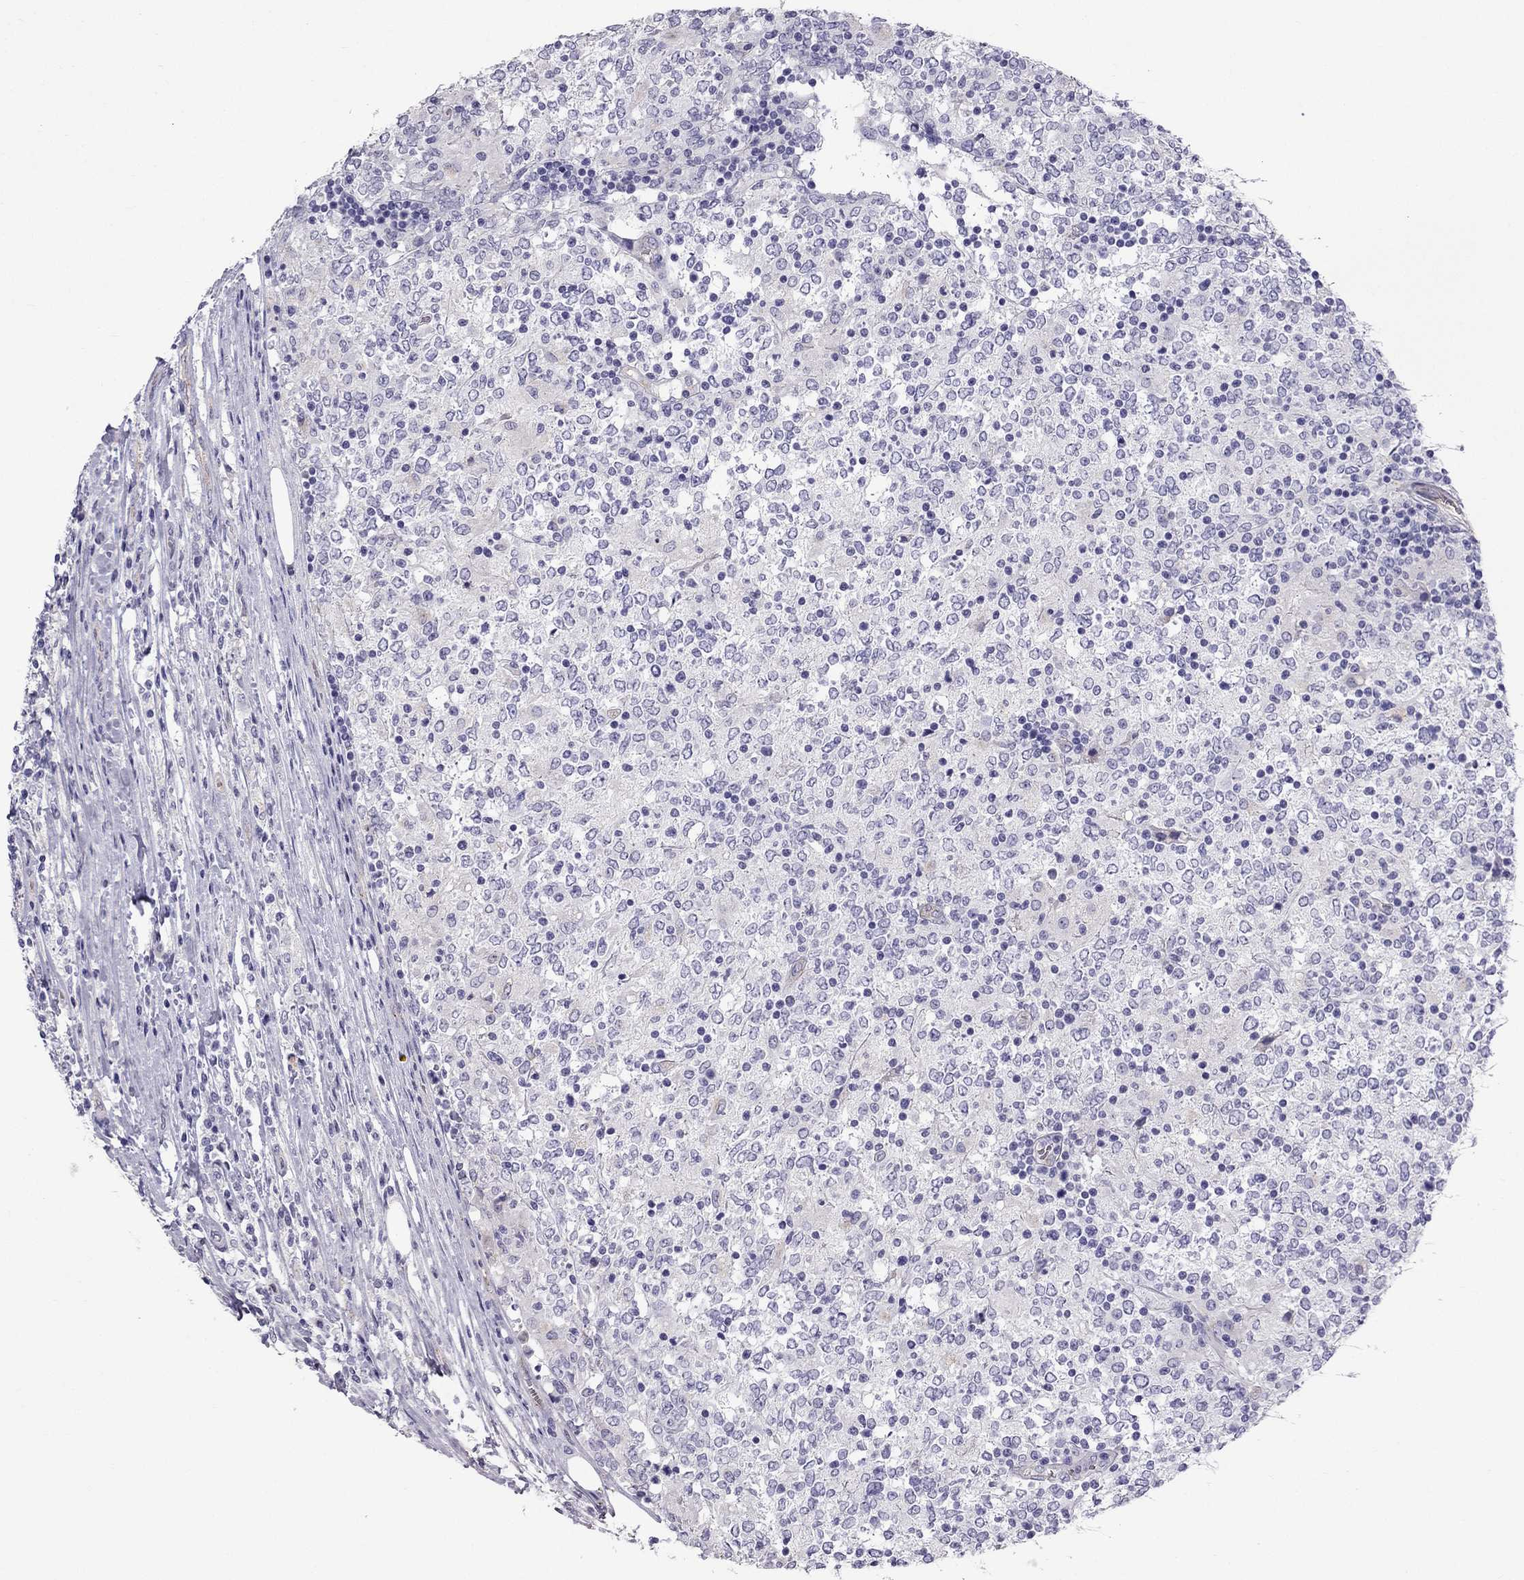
{"staining": {"intensity": "negative", "quantity": "none", "location": "none"}, "tissue": "lymphoma", "cell_type": "Tumor cells", "image_type": "cancer", "snomed": [{"axis": "morphology", "description": "Malignant lymphoma, non-Hodgkin's type, High grade"}, {"axis": "topography", "description": "Lymph node"}], "caption": "High magnification brightfield microscopy of lymphoma stained with DAB (brown) and counterstained with hematoxylin (blue): tumor cells show no significant positivity. (DAB immunohistochemistry visualized using brightfield microscopy, high magnification).", "gene": "STOML3", "patient": {"sex": "female", "age": 84}}